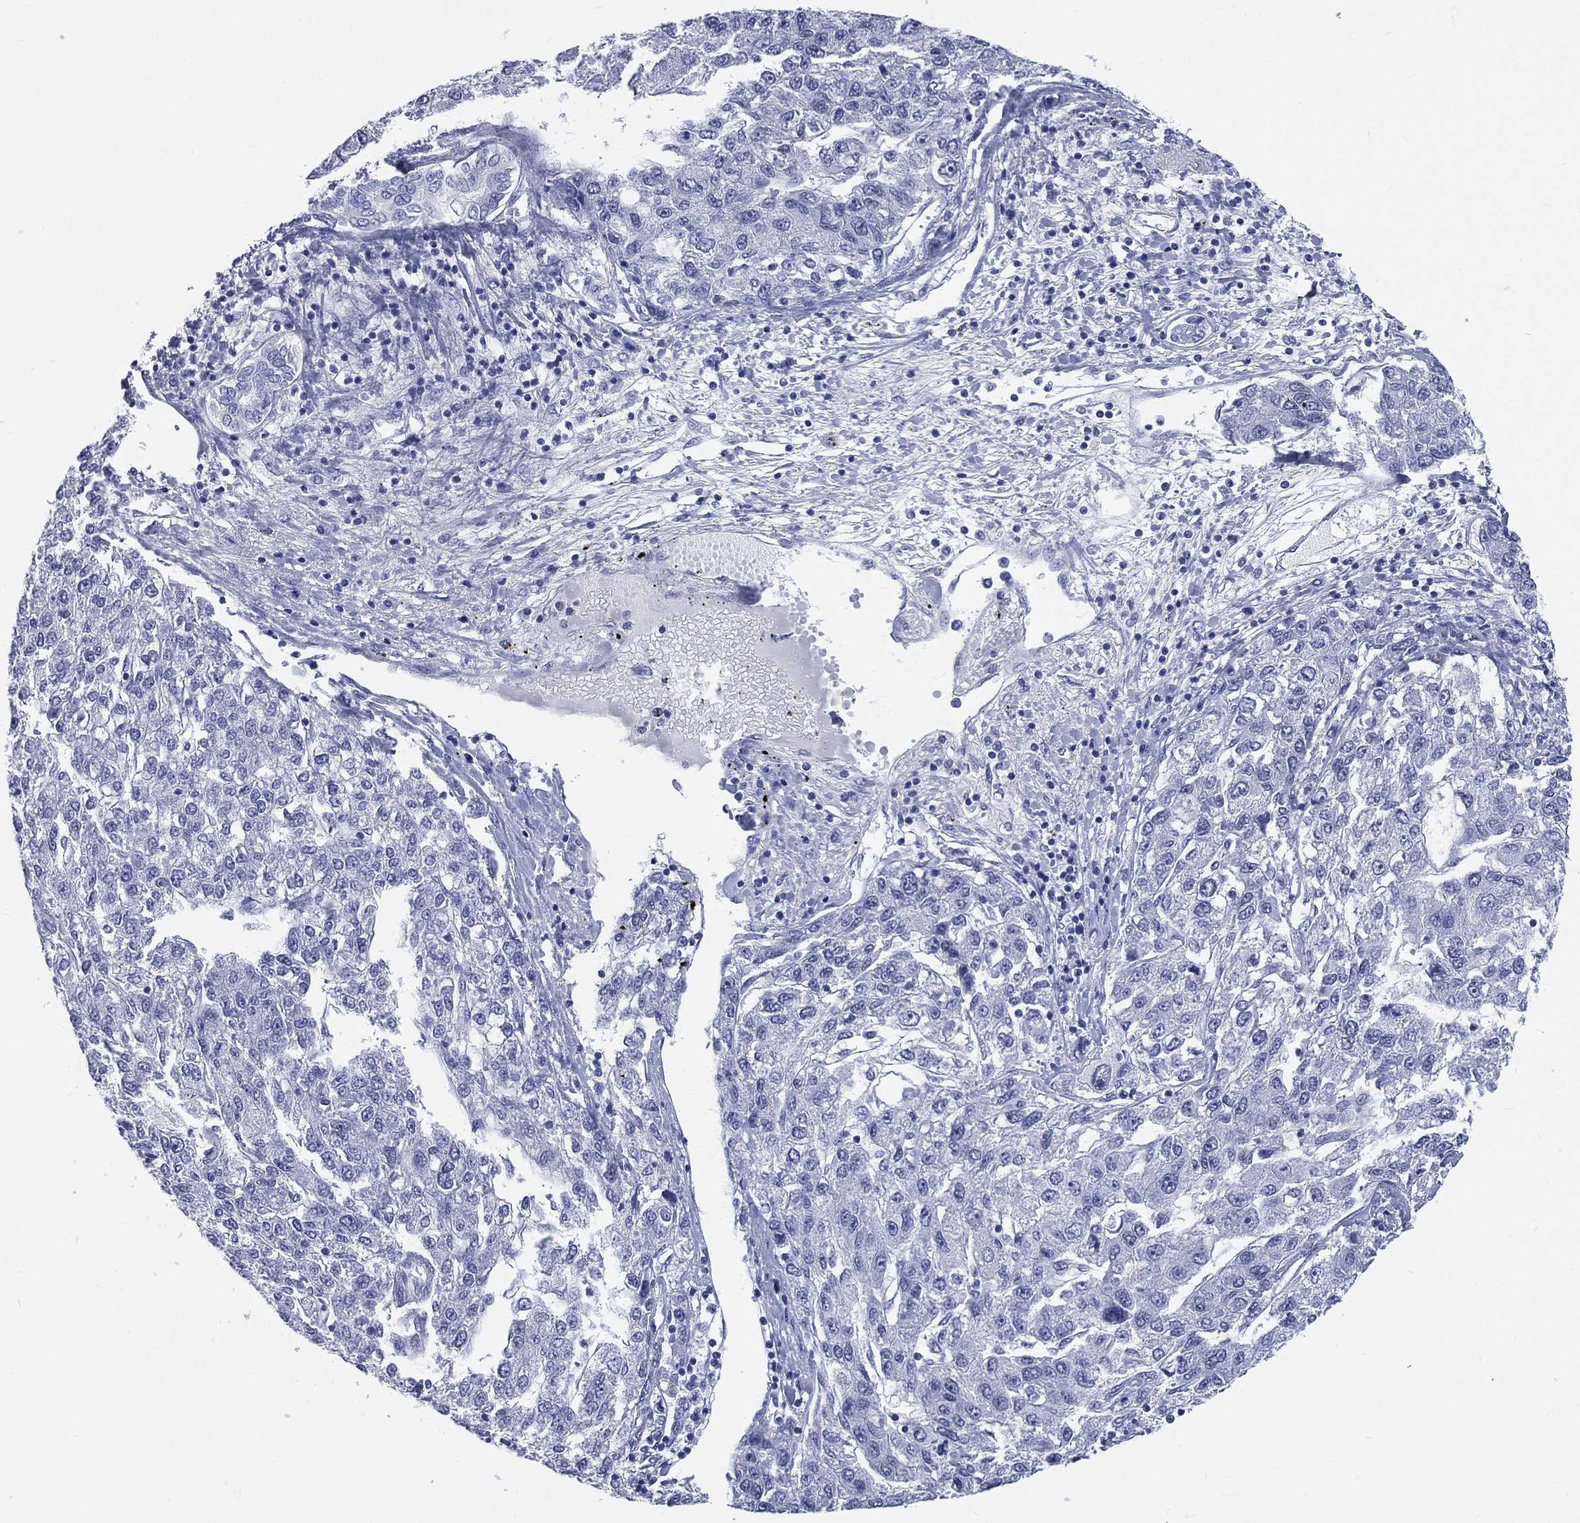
{"staining": {"intensity": "negative", "quantity": "none", "location": "none"}, "tissue": "liver cancer", "cell_type": "Tumor cells", "image_type": "cancer", "snomed": [{"axis": "morphology", "description": "Carcinoma, Hepatocellular, NOS"}, {"axis": "topography", "description": "Liver"}], "caption": "Immunohistochemistry (IHC) of human liver hepatocellular carcinoma exhibits no staining in tumor cells.", "gene": "MLLT10", "patient": {"sex": "male", "age": 56}}